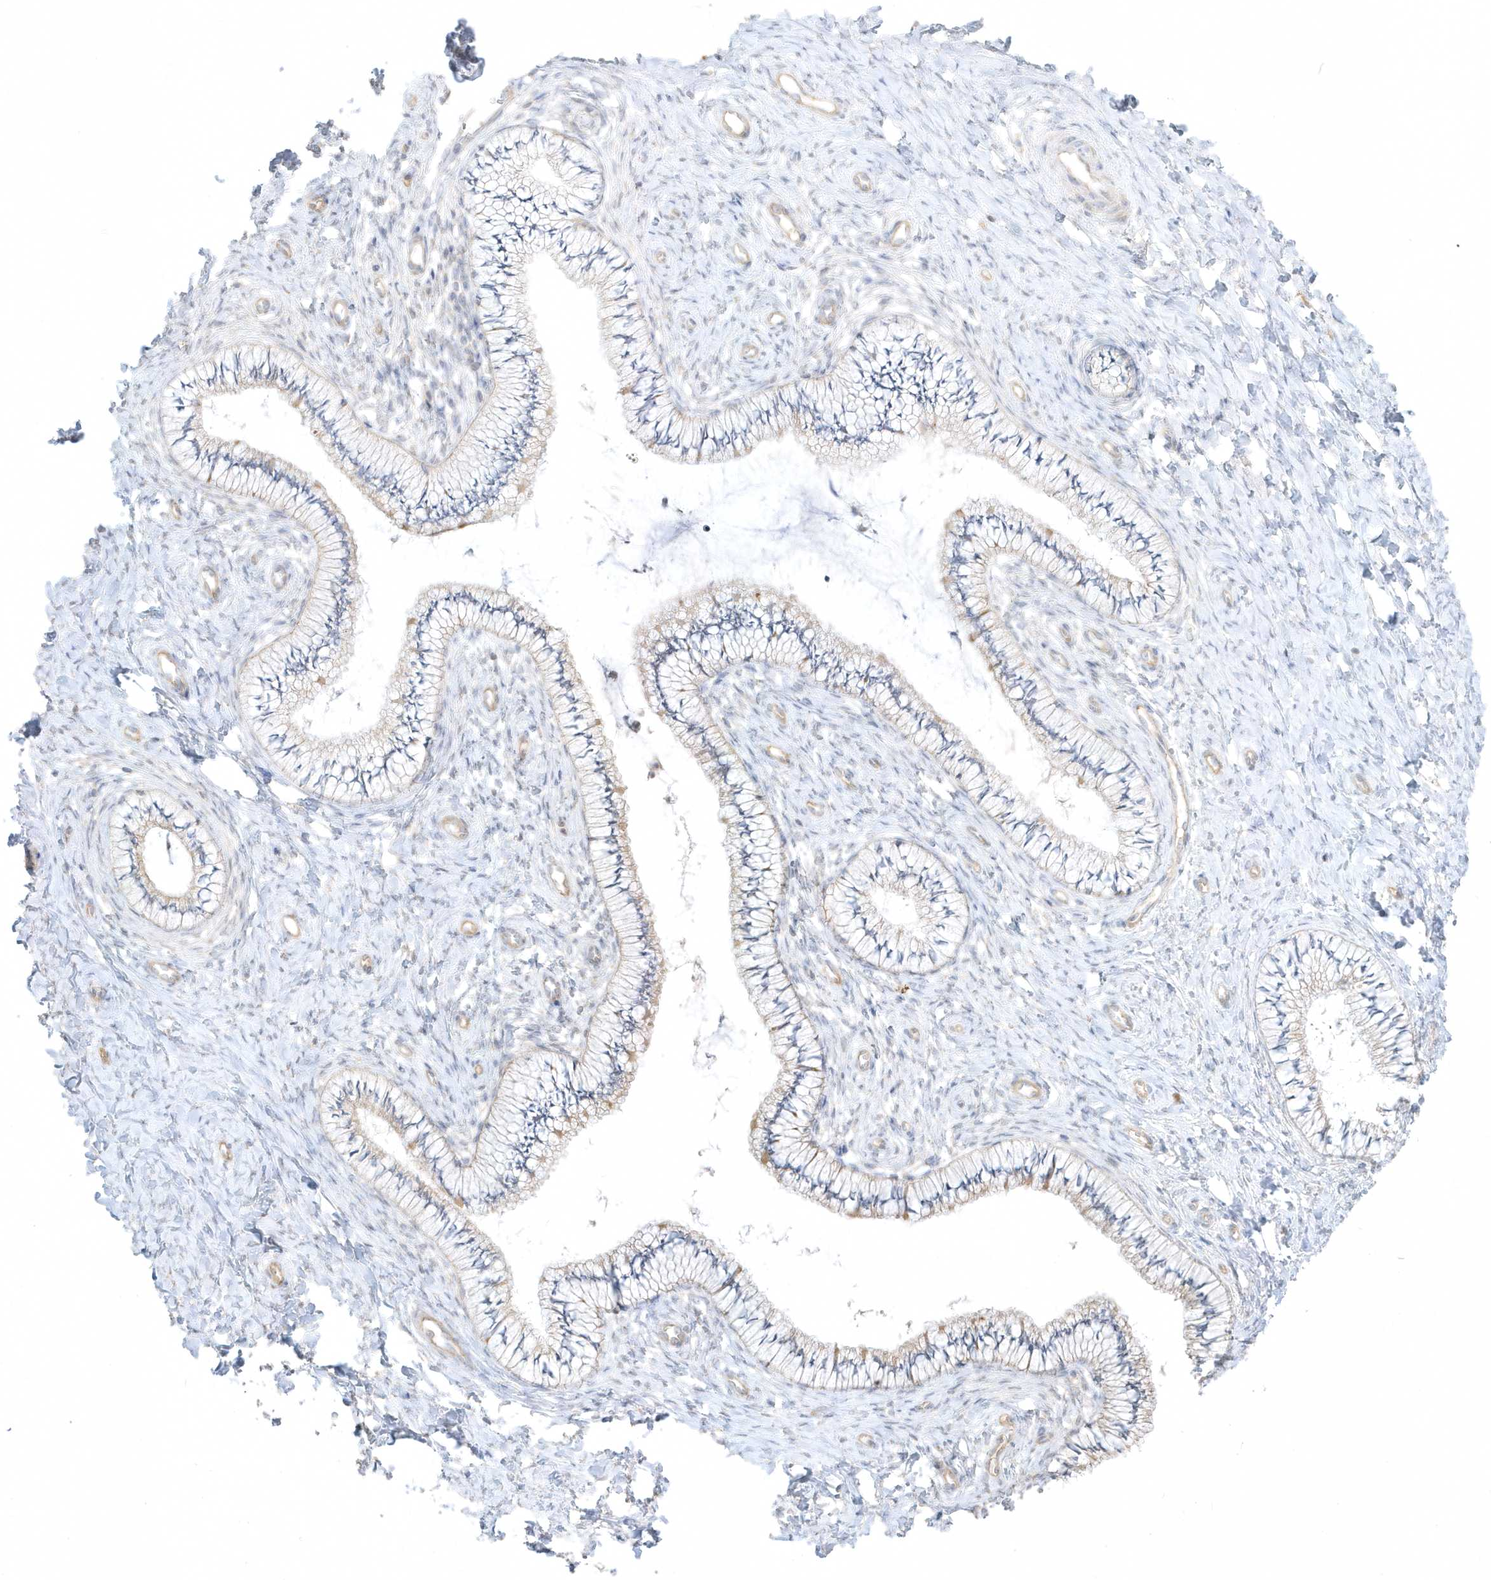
{"staining": {"intensity": "weak", "quantity": "25%-75%", "location": "cytoplasmic/membranous"}, "tissue": "cervix", "cell_type": "Glandular cells", "image_type": "normal", "snomed": [{"axis": "morphology", "description": "Normal tissue, NOS"}, {"axis": "topography", "description": "Cervix"}], "caption": "Immunohistochemical staining of normal cervix displays low levels of weak cytoplasmic/membranous staining in approximately 25%-75% of glandular cells.", "gene": "ARHGEF9", "patient": {"sex": "female", "age": 36}}